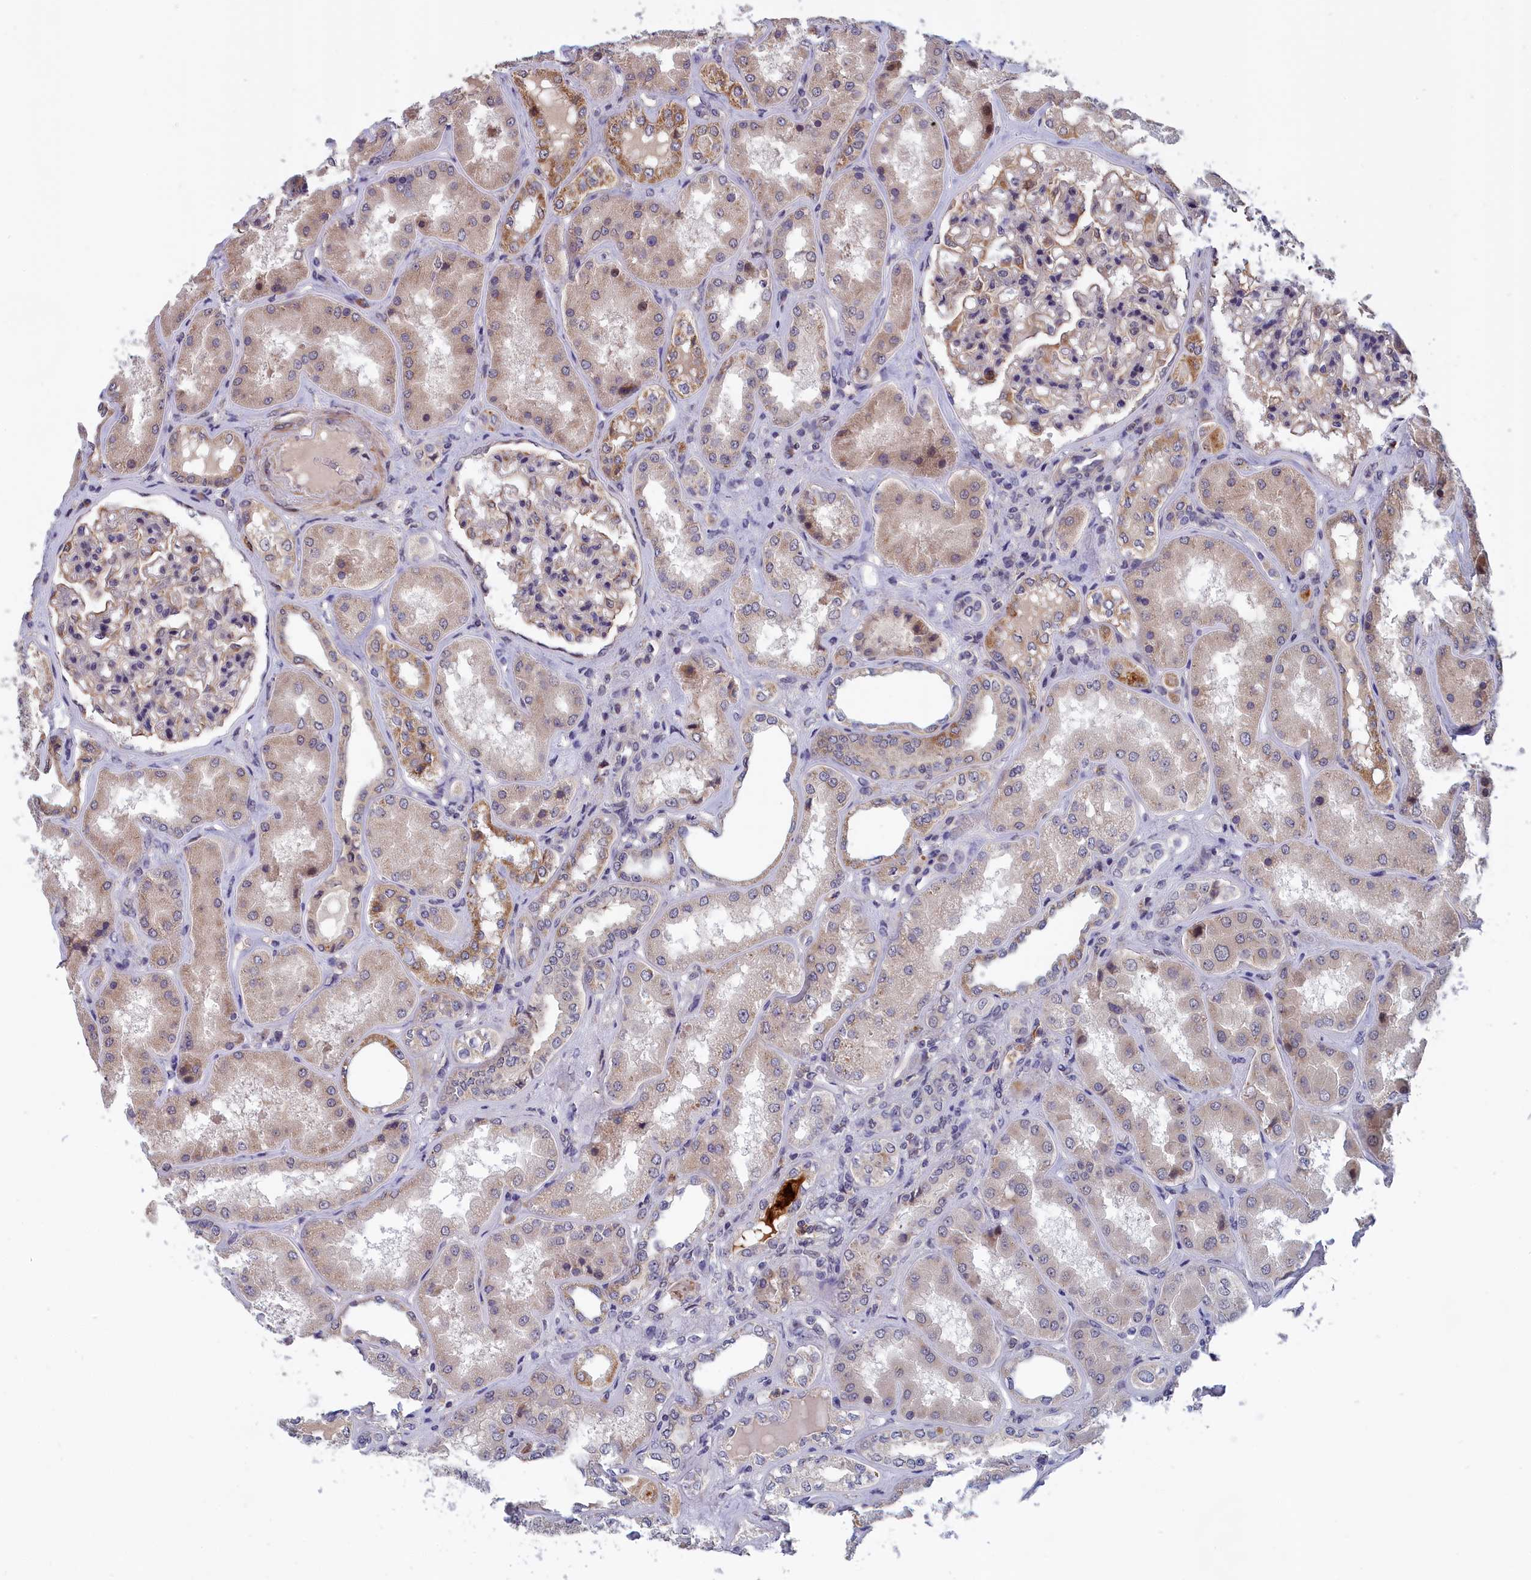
{"staining": {"intensity": "weak", "quantity": "<25%", "location": "cytoplasmic/membranous"}, "tissue": "kidney", "cell_type": "Cells in glomeruli", "image_type": "normal", "snomed": [{"axis": "morphology", "description": "Normal tissue, NOS"}, {"axis": "topography", "description": "Kidney"}], "caption": "Protein analysis of normal kidney exhibits no significant positivity in cells in glomeruli. (DAB immunohistochemistry visualized using brightfield microscopy, high magnification).", "gene": "EPB41L4B", "patient": {"sex": "female", "age": 56}}